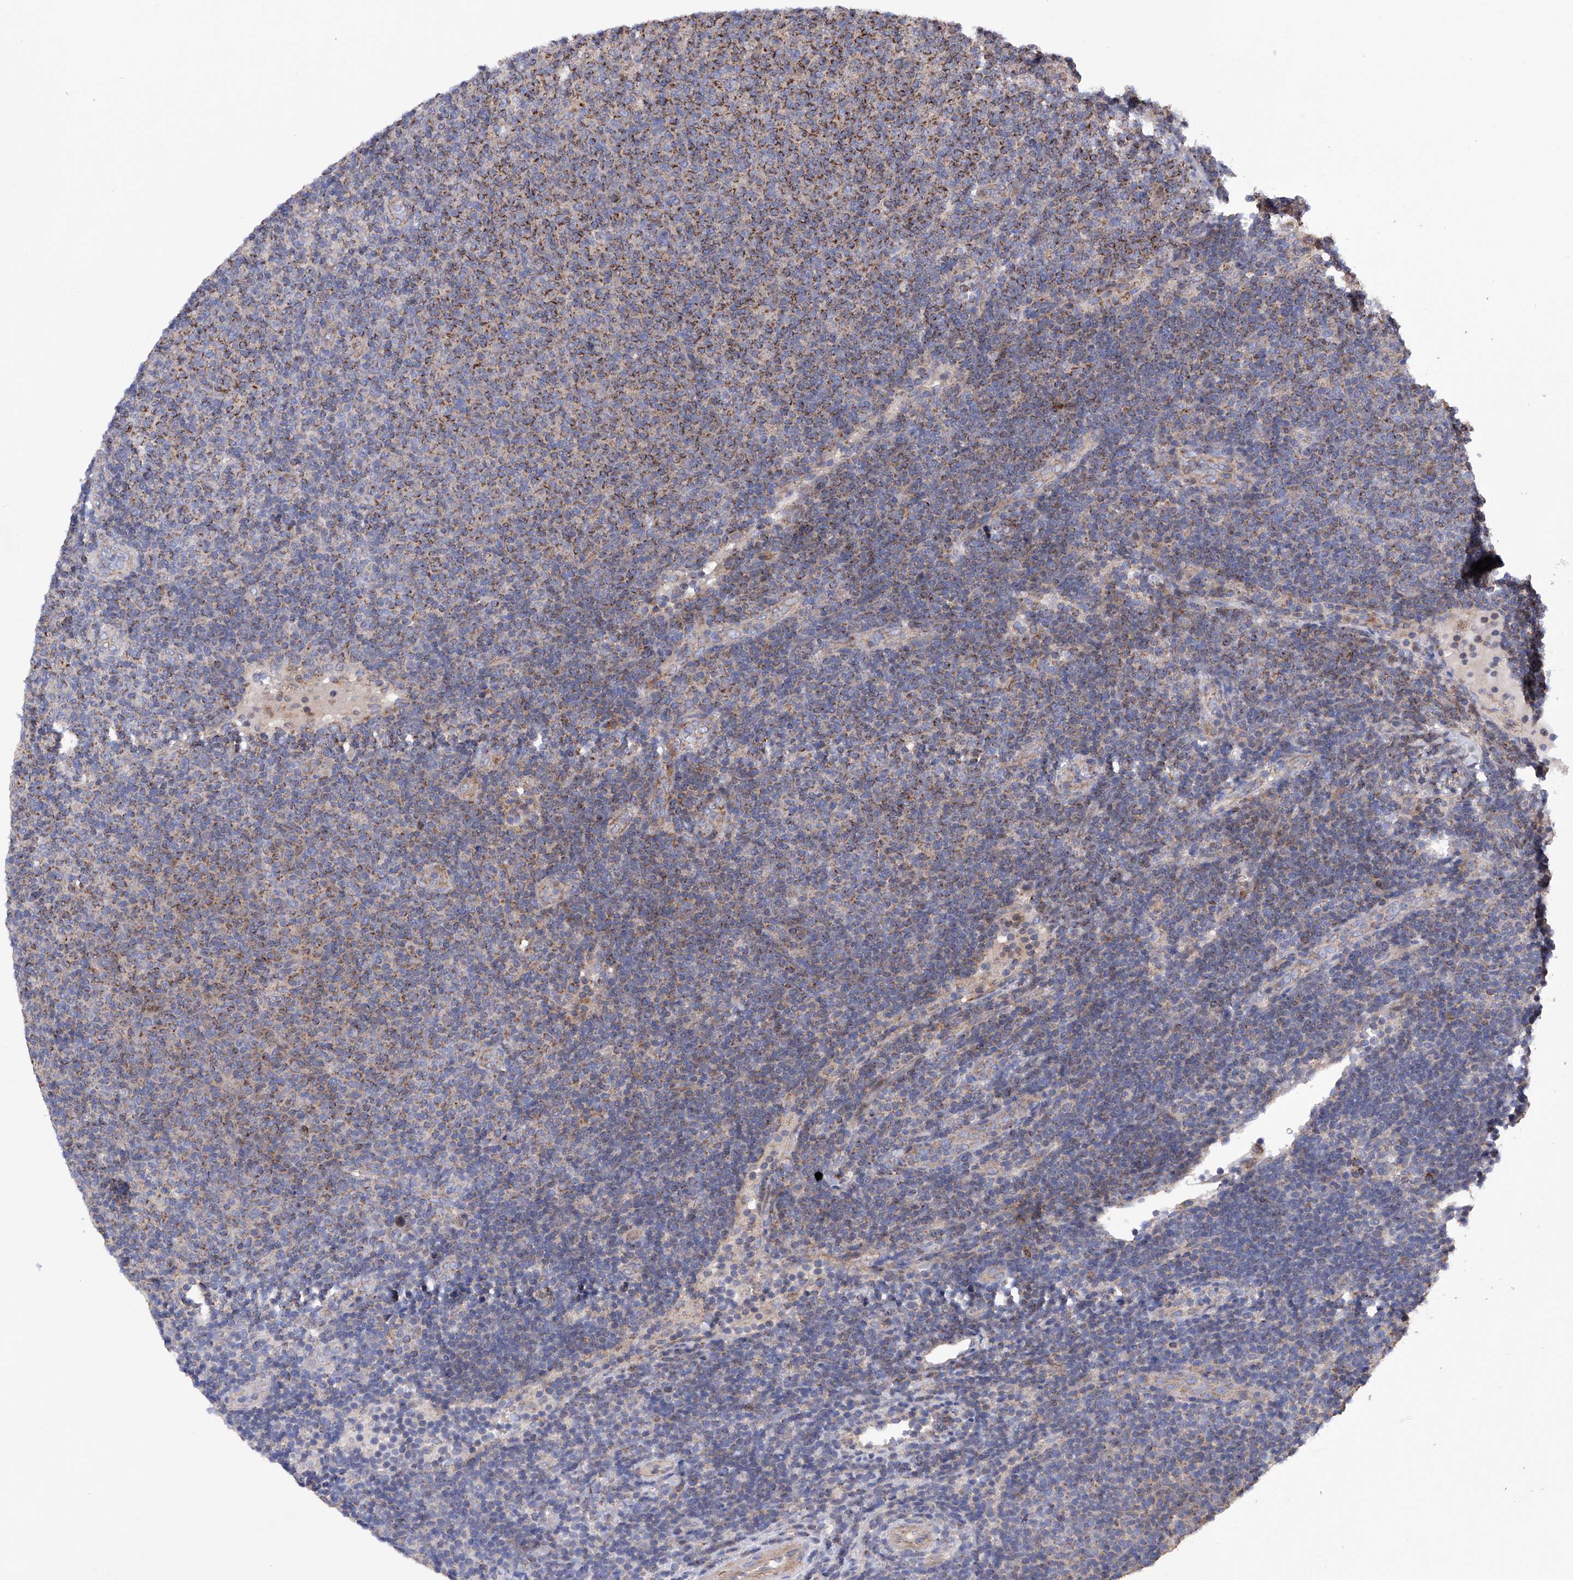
{"staining": {"intensity": "moderate", "quantity": "25%-75%", "location": "cytoplasmic/membranous"}, "tissue": "lymphoma", "cell_type": "Tumor cells", "image_type": "cancer", "snomed": [{"axis": "morphology", "description": "Malignant lymphoma, non-Hodgkin's type, Low grade"}, {"axis": "topography", "description": "Lymph node"}], "caption": "The image shows staining of malignant lymphoma, non-Hodgkin's type (low-grade), revealing moderate cytoplasmic/membranous protein staining (brown color) within tumor cells.", "gene": "EFCAB2", "patient": {"sex": "male", "age": 66}}